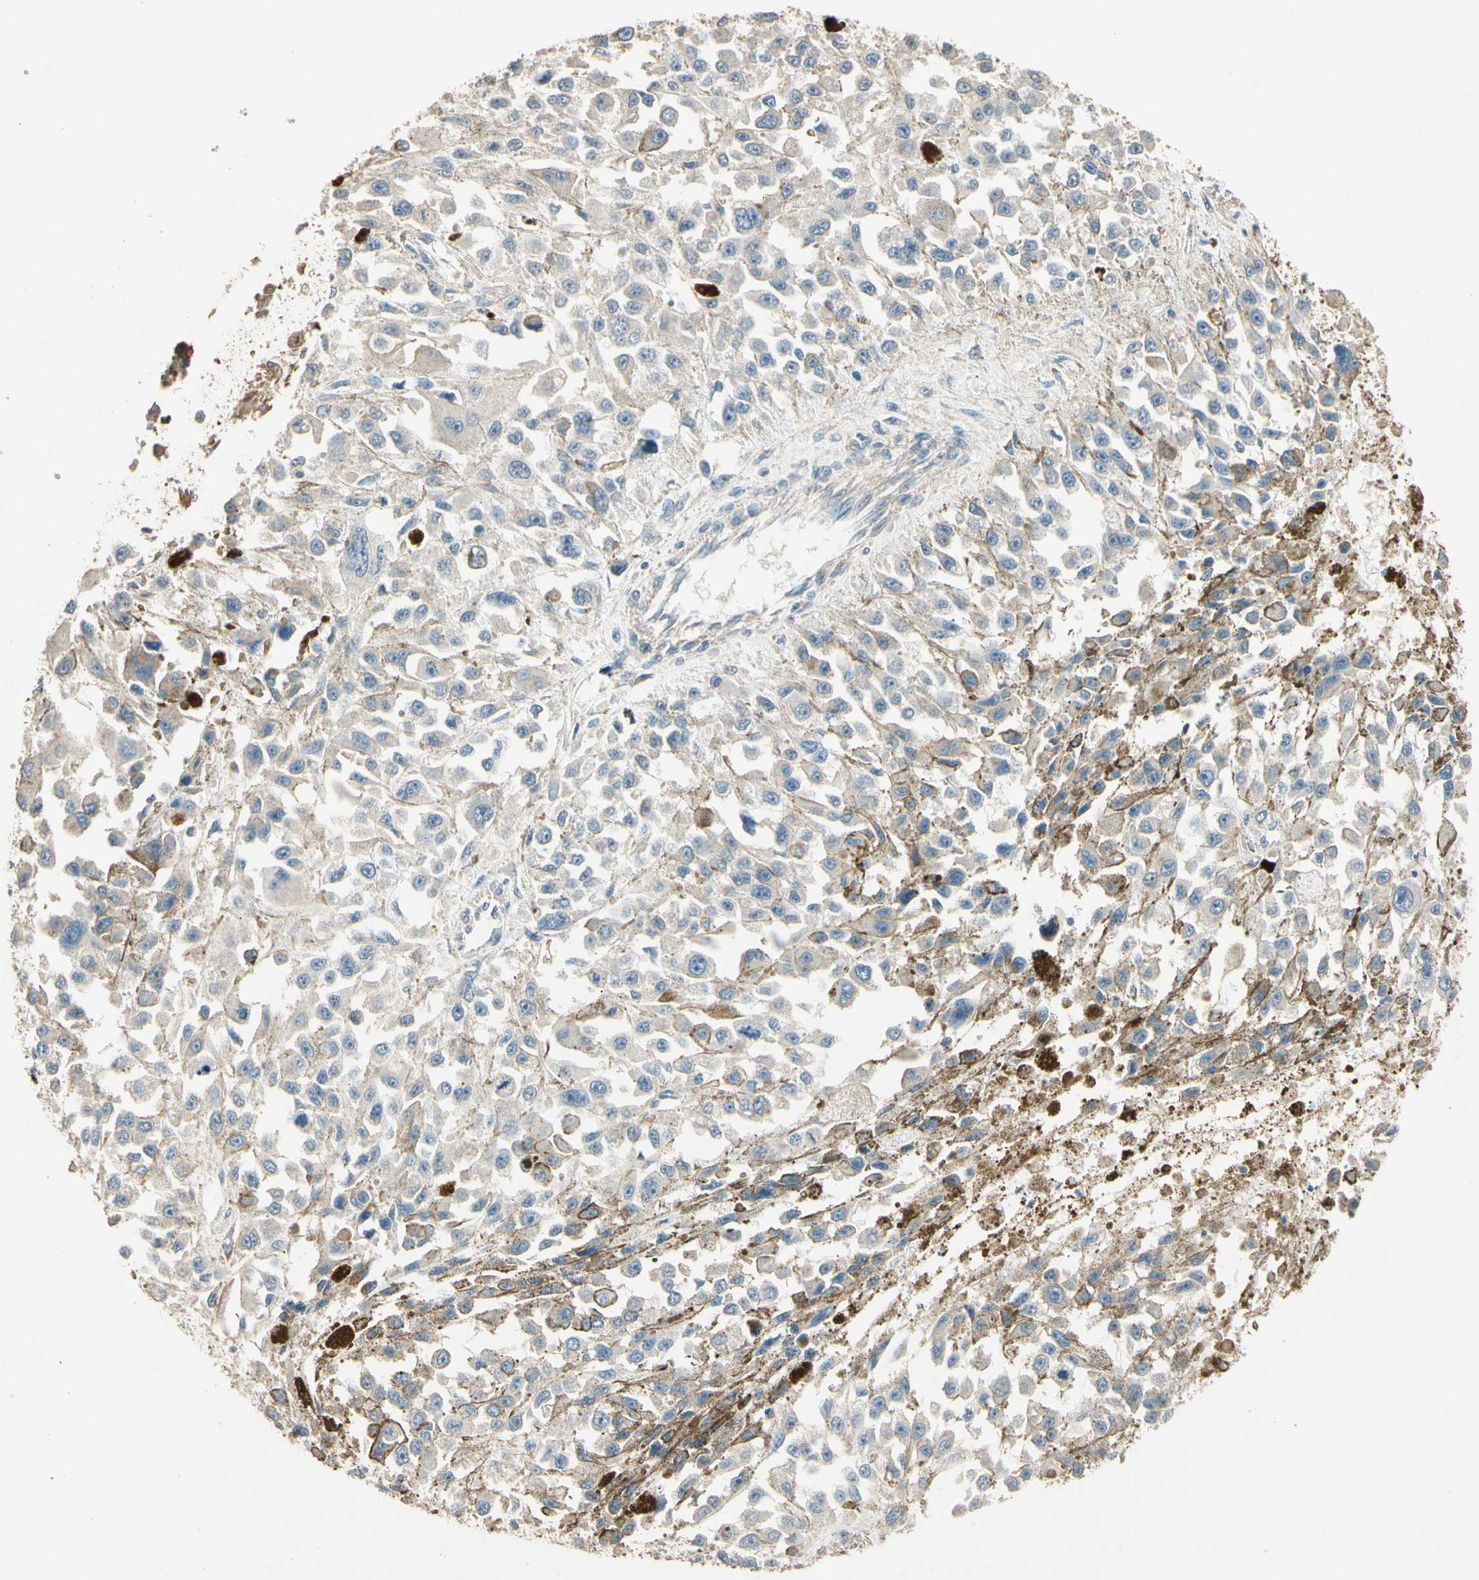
{"staining": {"intensity": "negative", "quantity": "none", "location": "none"}, "tissue": "melanoma", "cell_type": "Tumor cells", "image_type": "cancer", "snomed": [{"axis": "morphology", "description": "Malignant melanoma, Metastatic site"}, {"axis": "topography", "description": "Lymph node"}], "caption": "This photomicrograph is of melanoma stained with immunohistochemistry to label a protein in brown with the nuclei are counter-stained blue. There is no staining in tumor cells. (DAB IHC, high magnification).", "gene": "CDH6", "patient": {"sex": "male", "age": 59}}